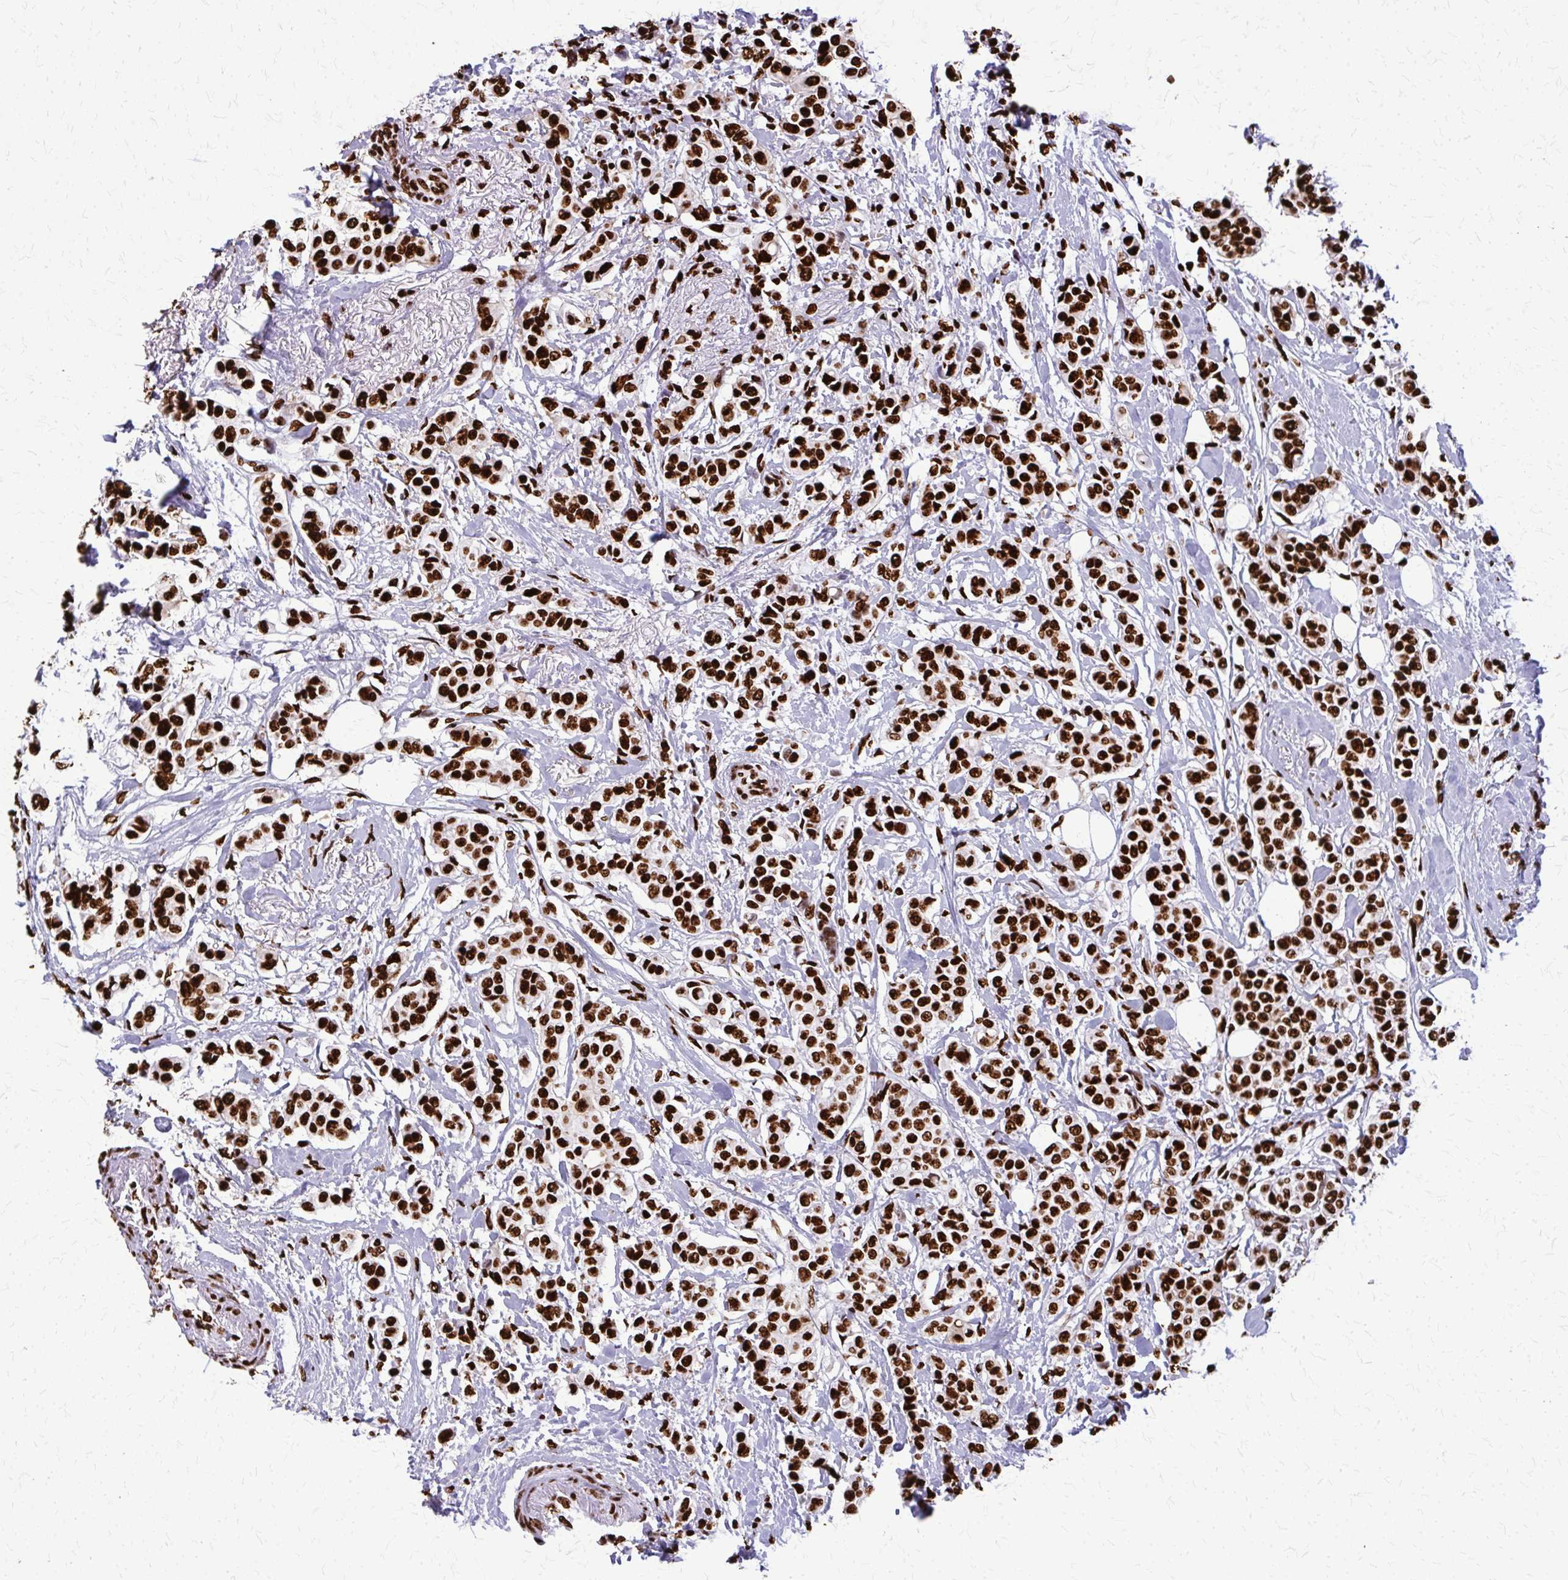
{"staining": {"intensity": "strong", "quantity": ">75%", "location": "nuclear"}, "tissue": "breast cancer", "cell_type": "Tumor cells", "image_type": "cancer", "snomed": [{"axis": "morphology", "description": "Lobular carcinoma"}, {"axis": "topography", "description": "Breast"}], "caption": "Human breast cancer stained with a protein marker displays strong staining in tumor cells.", "gene": "SFPQ", "patient": {"sex": "female", "age": 51}}